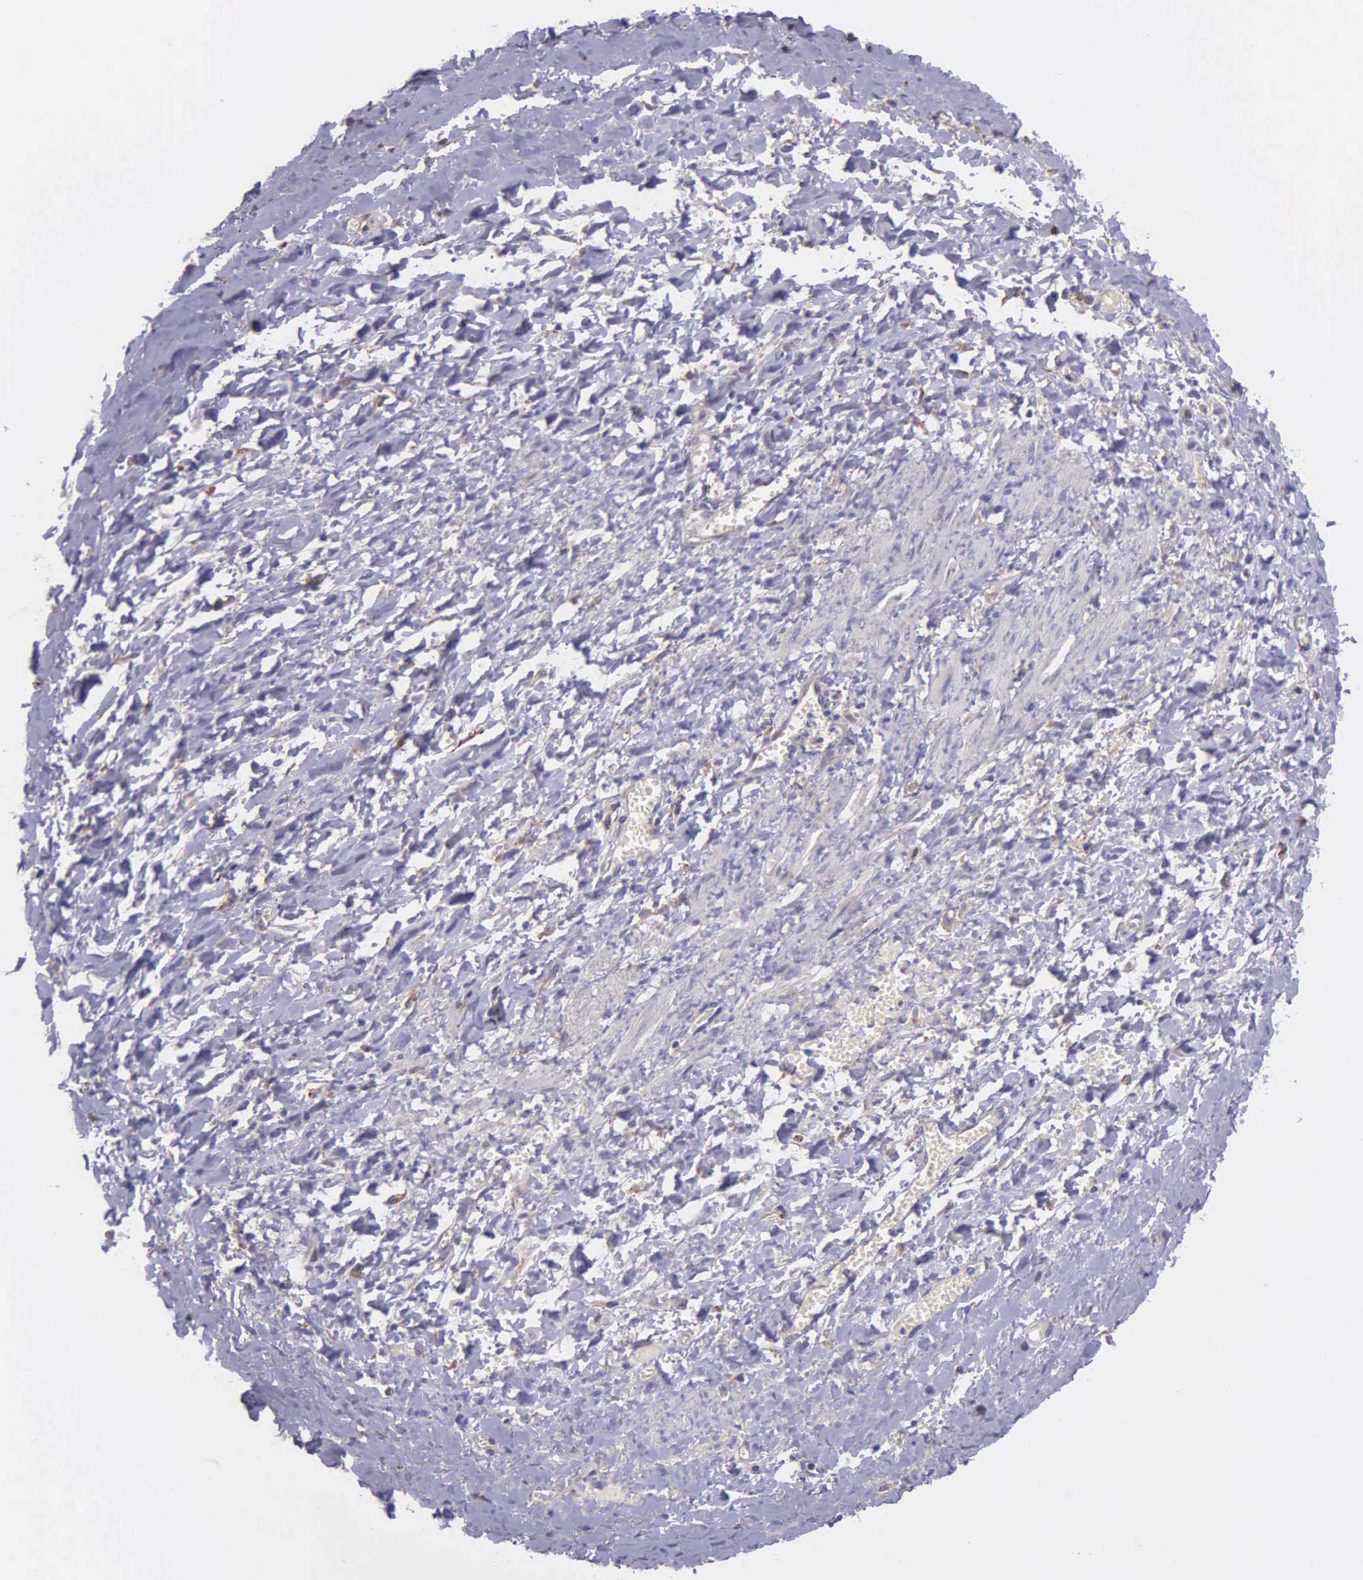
{"staining": {"intensity": "negative", "quantity": "none", "location": "none"}, "tissue": "smooth muscle", "cell_type": "Smooth muscle cells", "image_type": "normal", "snomed": [{"axis": "morphology", "description": "Normal tissue, NOS"}, {"axis": "topography", "description": "Uterus"}], "caption": "Immunohistochemistry of benign human smooth muscle exhibits no positivity in smooth muscle cells.", "gene": "ZC3H12B", "patient": {"sex": "female", "age": 56}}